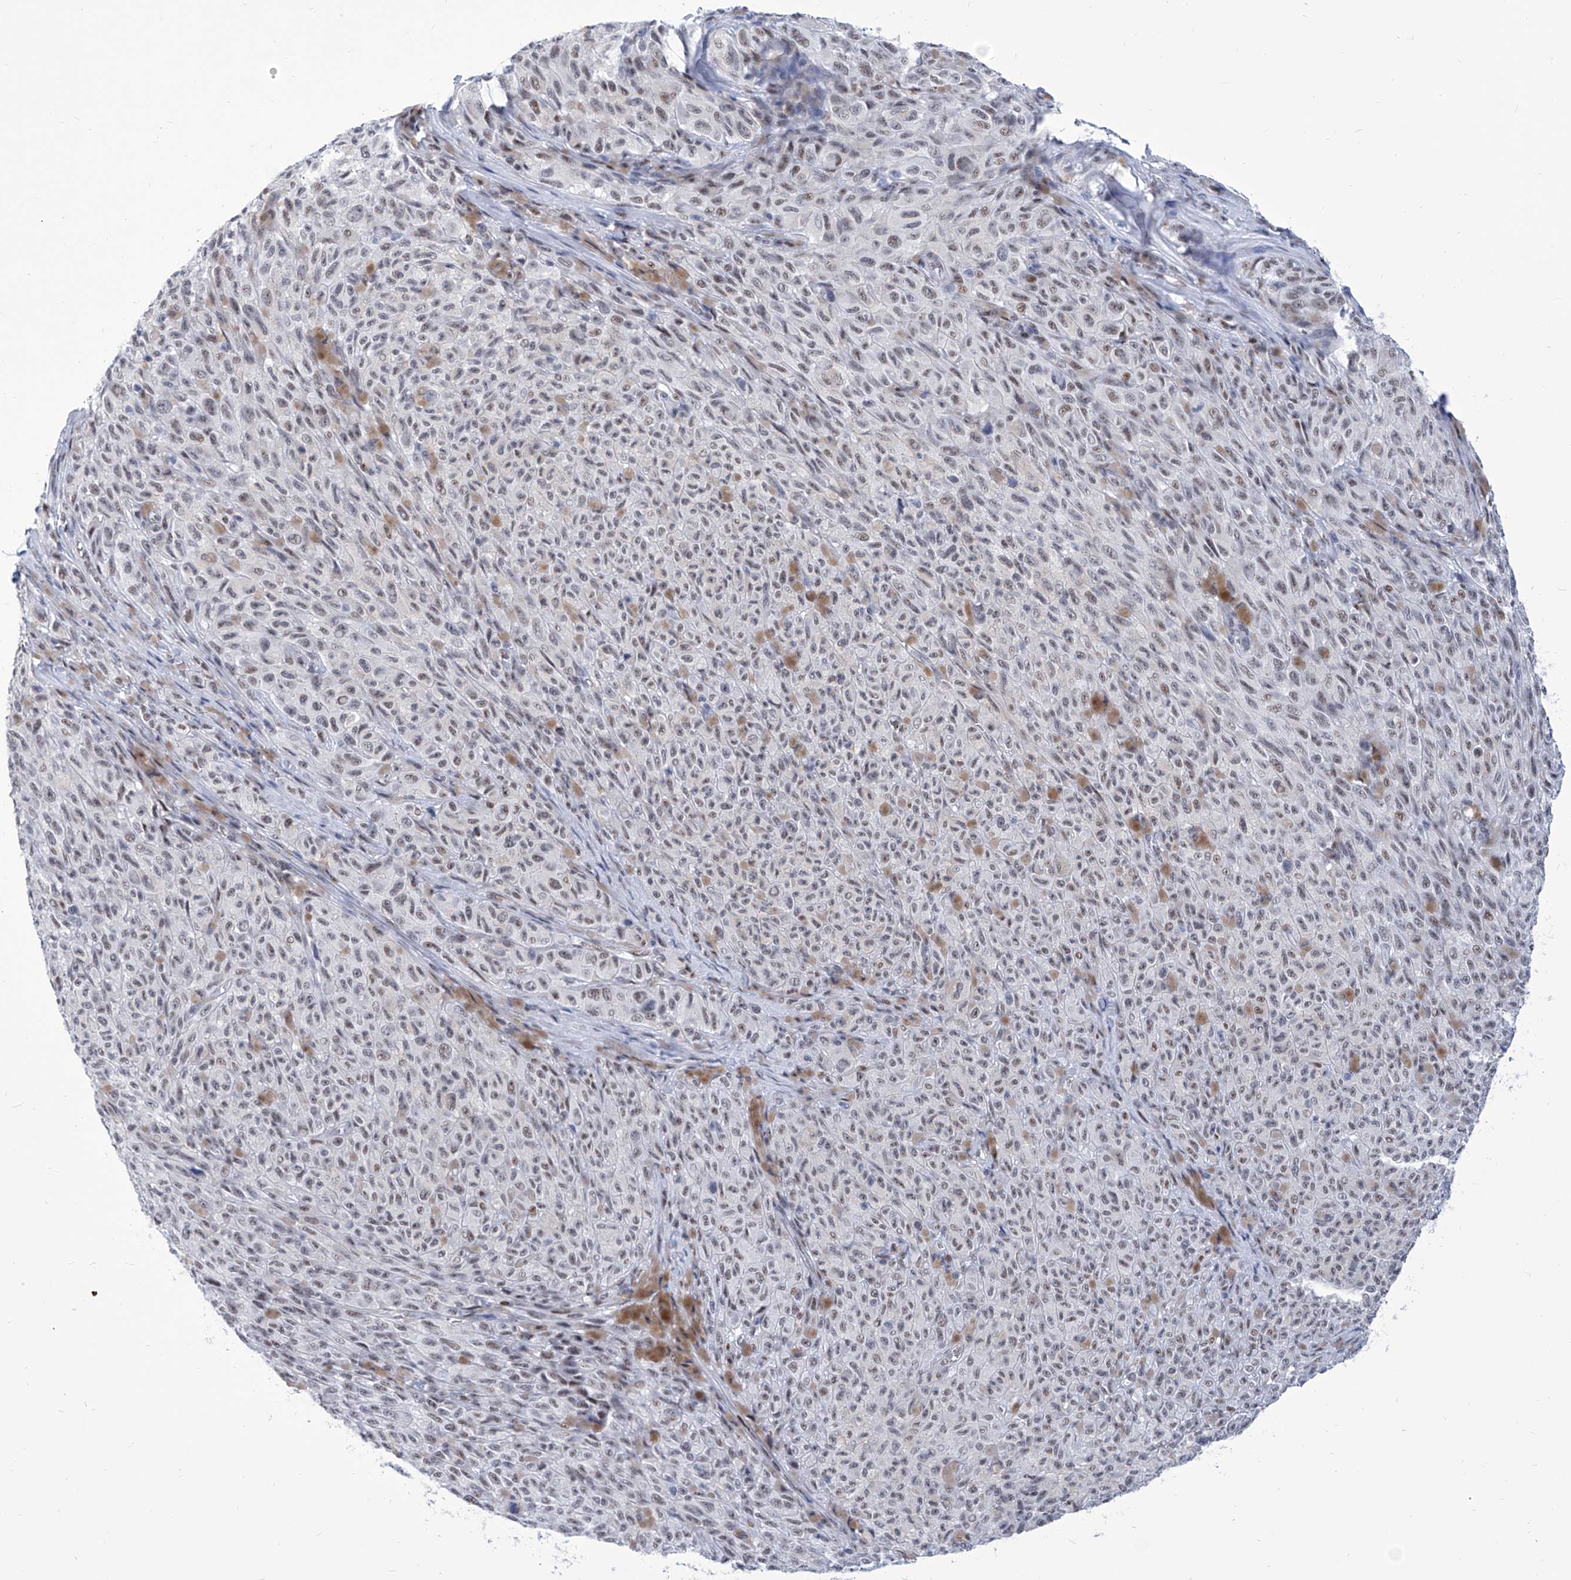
{"staining": {"intensity": "weak", "quantity": "25%-75%", "location": "nuclear"}, "tissue": "melanoma", "cell_type": "Tumor cells", "image_type": "cancer", "snomed": [{"axis": "morphology", "description": "Malignant melanoma, NOS"}, {"axis": "topography", "description": "Skin"}], "caption": "Tumor cells display weak nuclear expression in about 25%-75% of cells in melanoma.", "gene": "SART1", "patient": {"sex": "female", "age": 82}}